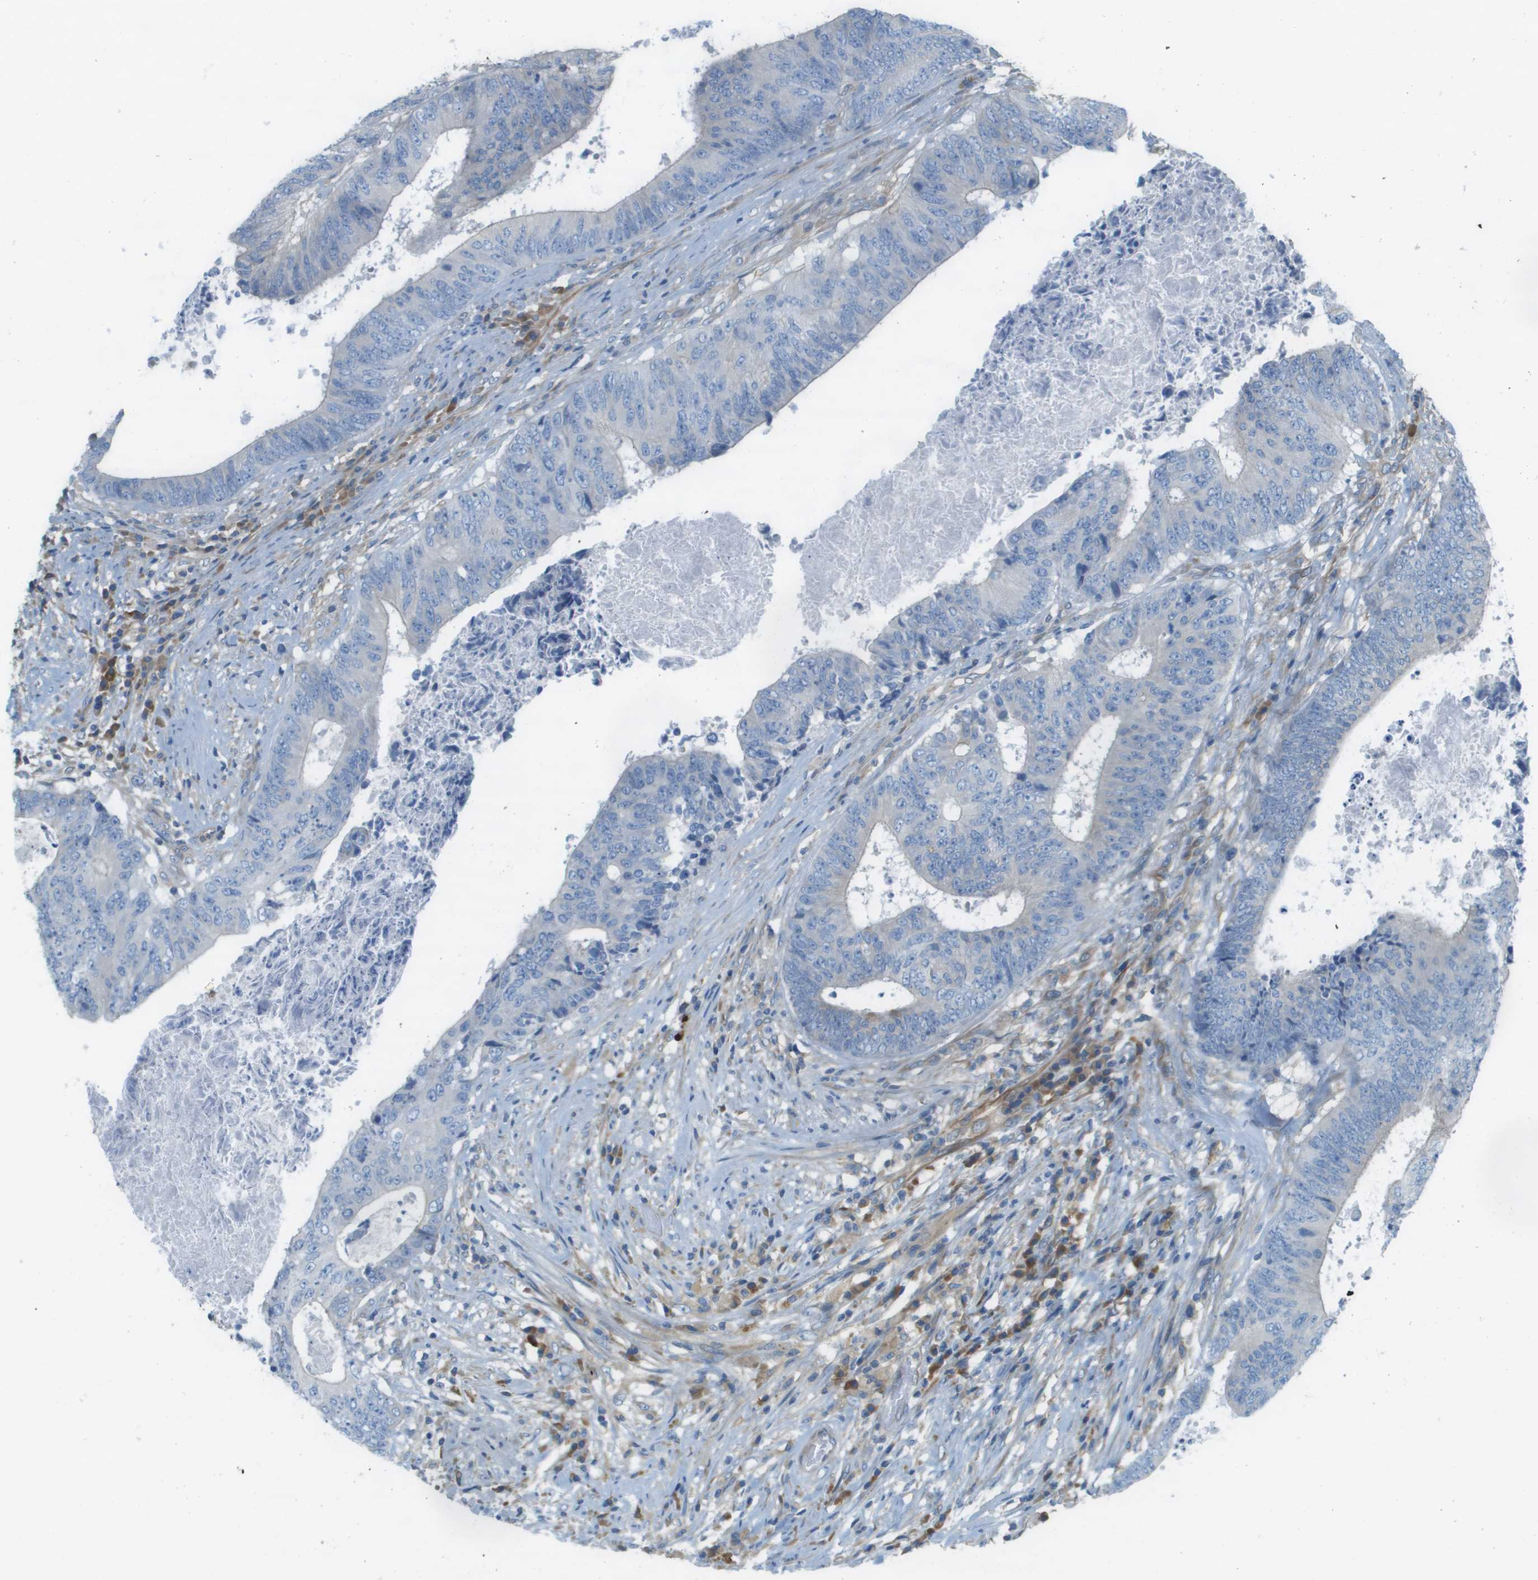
{"staining": {"intensity": "negative", "quantity": "none", "location": "none"}, "tissue": "colorectal cancer", "cell_type": "Tumor cells", "image_type": "cancer", "snomed": [{"axis": "morphology", "description": "Adenocarcinoma, NOS"}, {"axis": "topography", "description": "Rectum"}], "caption": "Immunohistochemistry (IHC) micrograph of neoplastic tissue: human colorectal adenocarcinoma stained with DAB (3,3'-diaminobenzidine) shows no significant protein positivity in tumor cells.", "gene": "DNAJB11", "patient": {"sex": "male", "age": 72}}